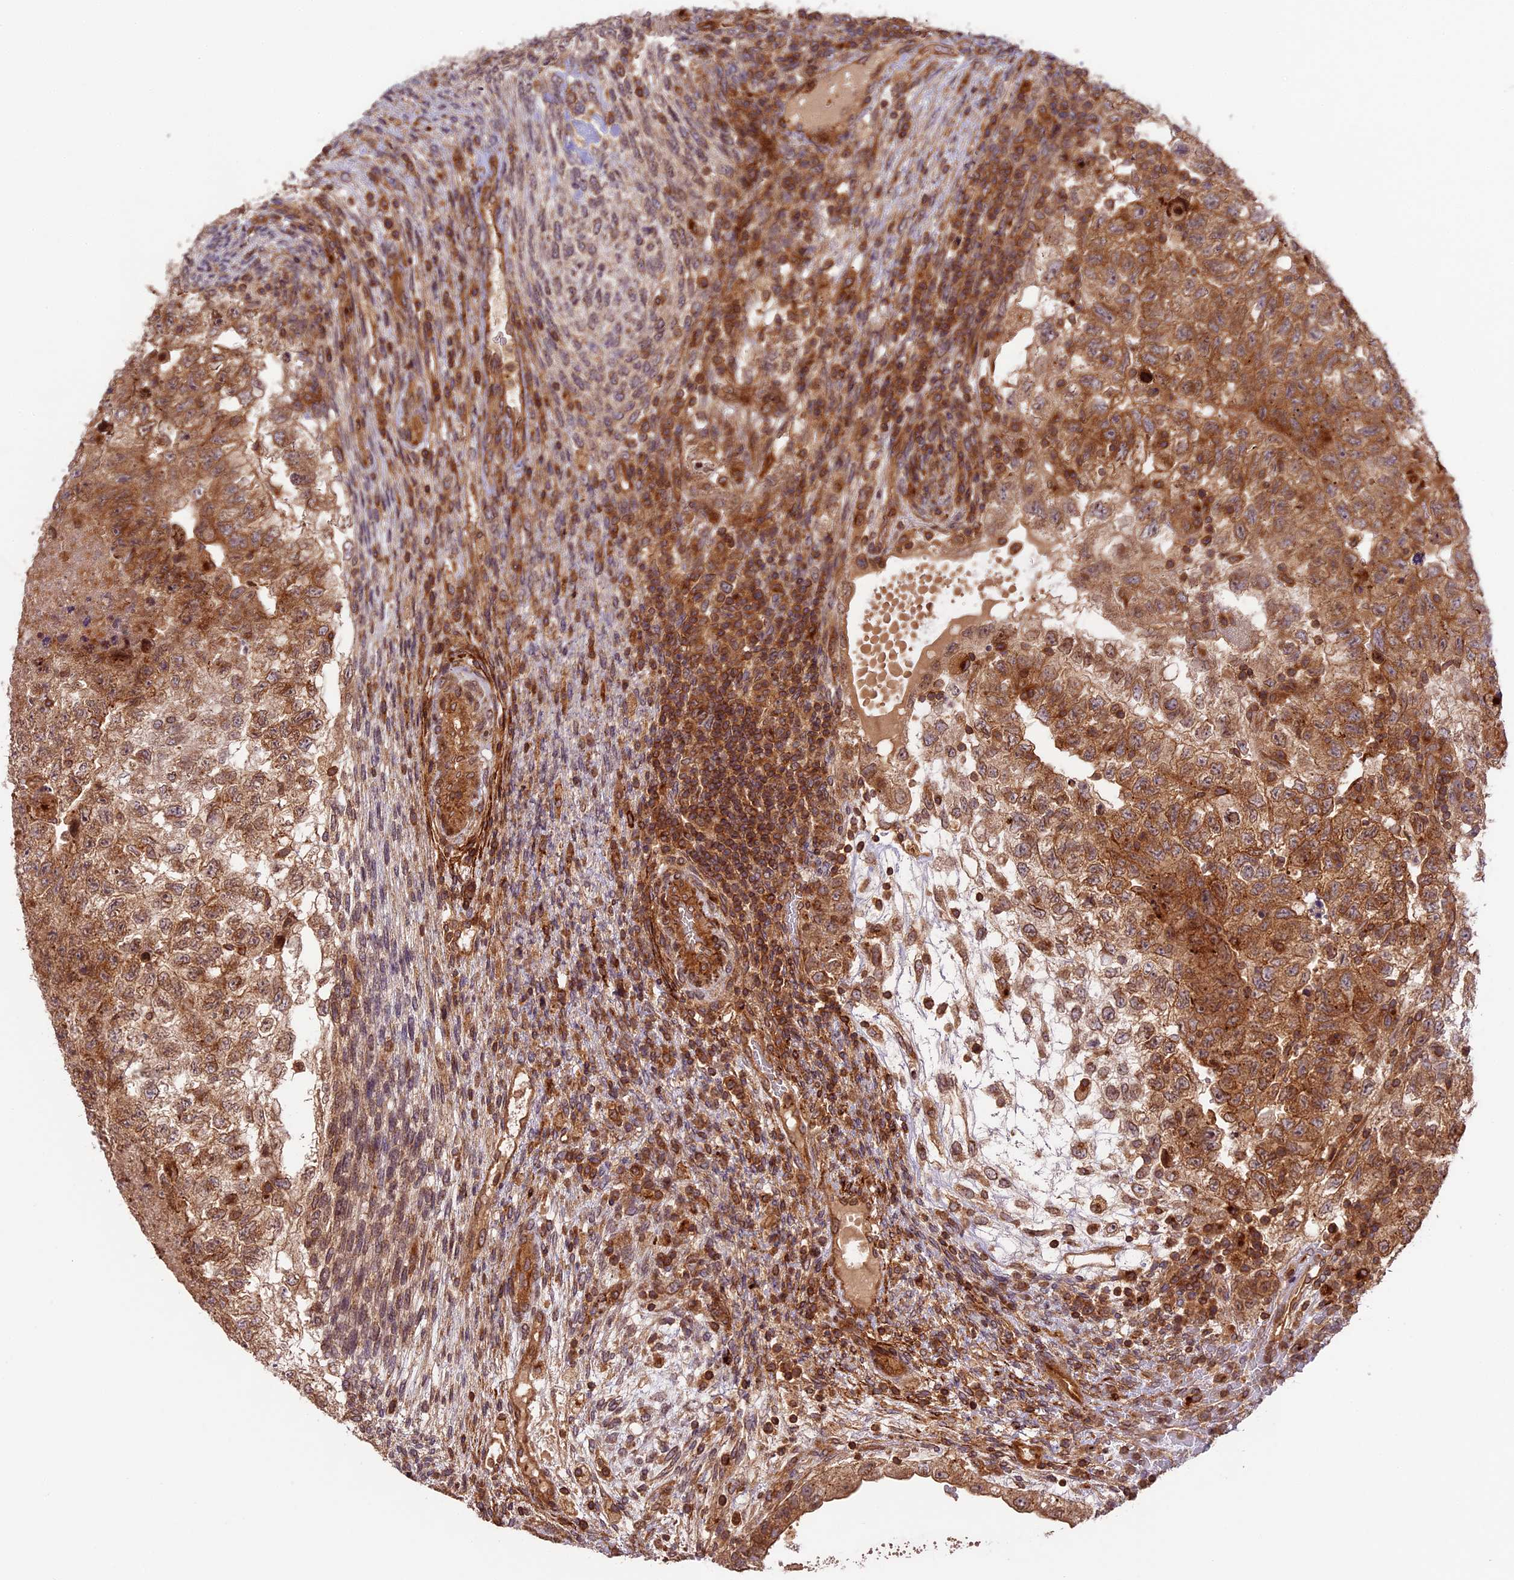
{"staining": {"intensity": "moderate", "quantity": ">75%", "location": "cytoplasmic/membranous"}, "tissue": "testis cancer", "cell_type": "Tumor cells", "image_type": "cancer", "snomed": [{"axis": "morphology", "description": "Carcinoma, Embryonal, NOS"}, {"axis": "topography", "description": "Testis"}], "caption": "IHC photomicrograph of testis cancer (embryonal carcinoma) stained for a protein (brown), which exhibits medium levels of moderate cytoplasmic/membranous positivity in about >75% of tumor cells.", "gene": "DGKH", "patient": {"sex": "male", "age": 36}}